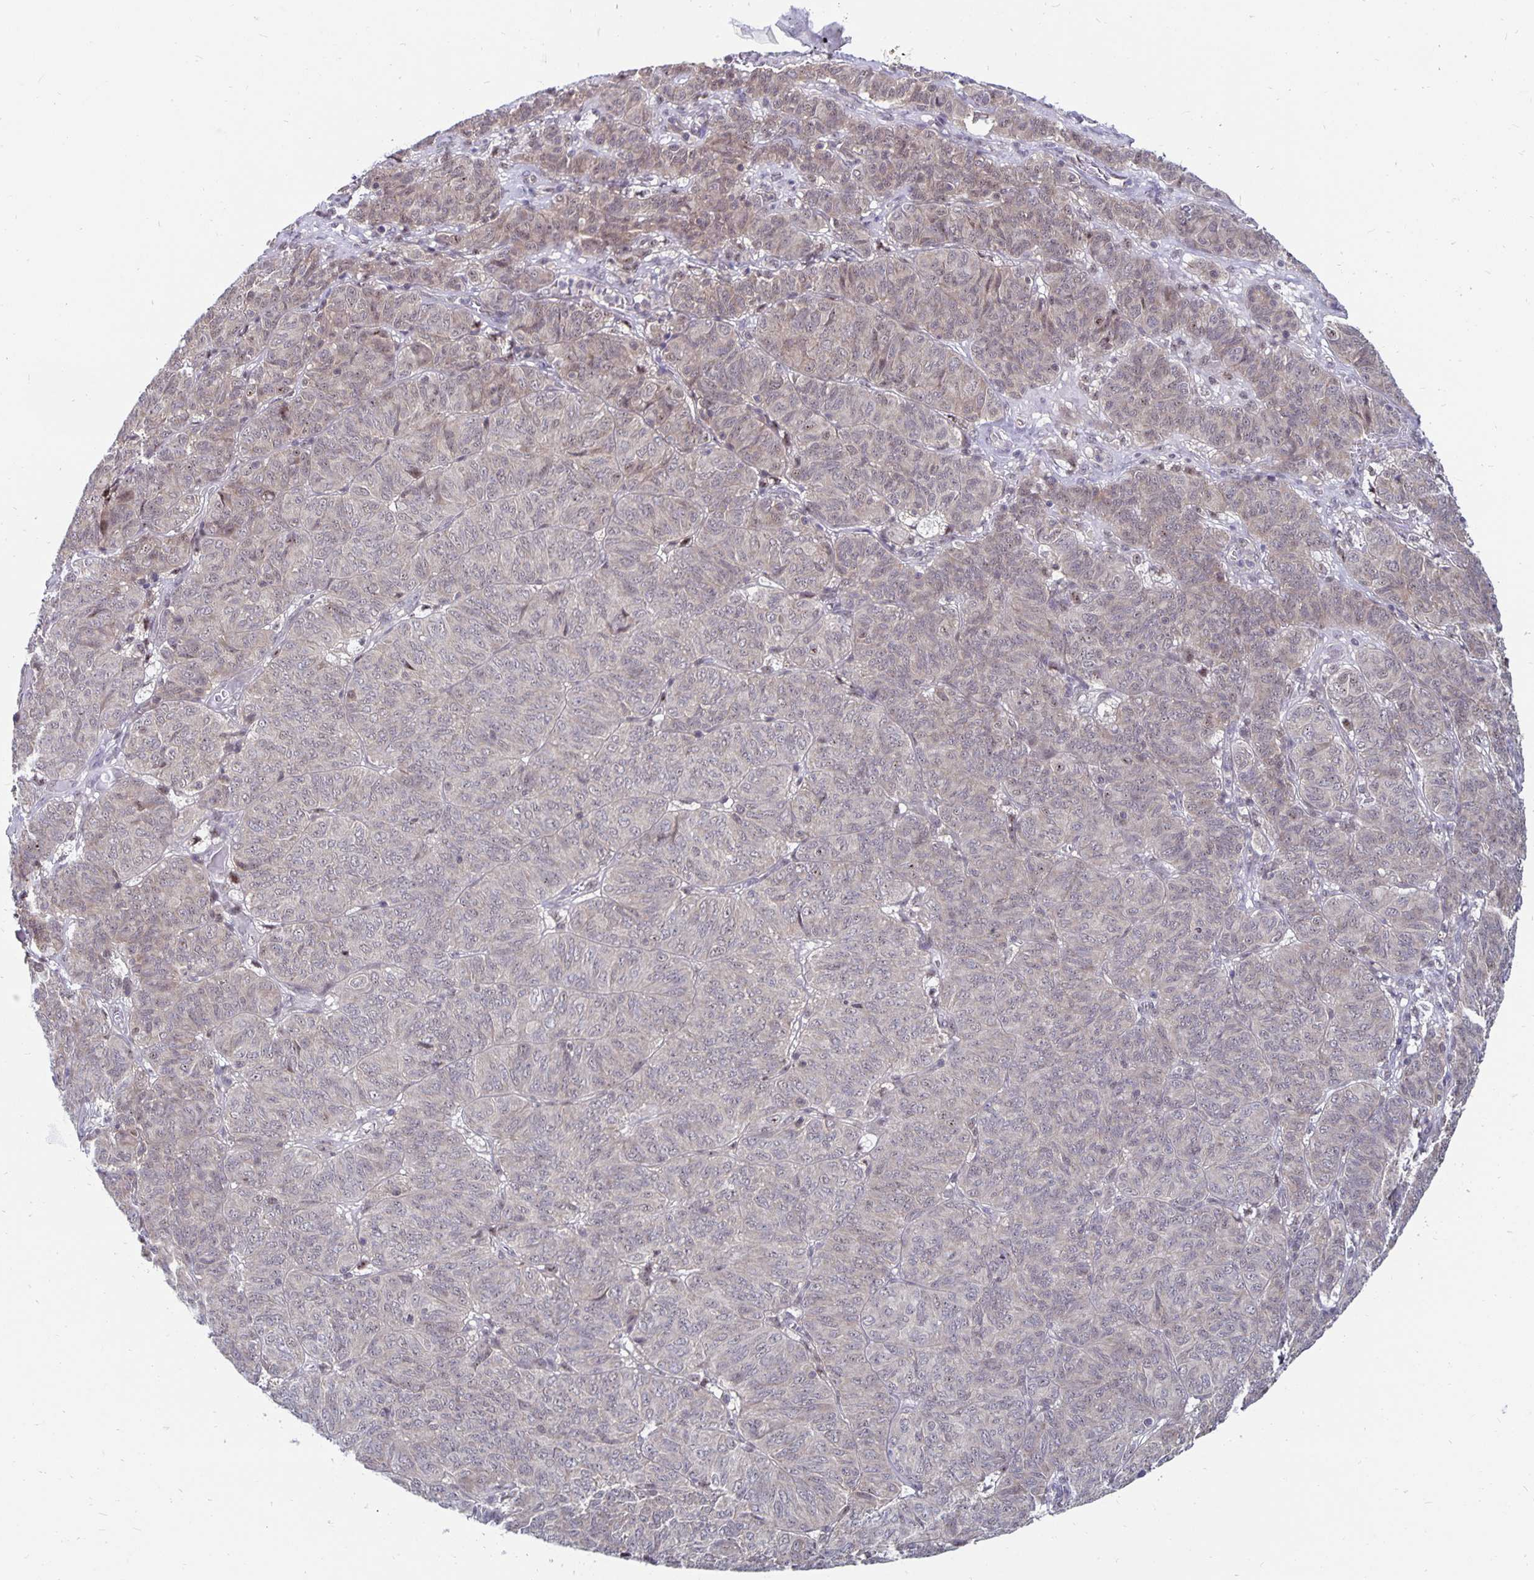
{"staining": {"intensity": "negative", "quantity": "none", "location": "none"}, "tissue": "ovarian cancer", "cell_type": "Tumor cells", "image_type": "cancer", "snomed": [{"axis": "morphology", "description": "Carcinoma, endometroid"}, {"axis": "topography", "description": "Ovary"}], "caption": "This is a histopathology image of immunohistochemistry (IHC) staining of endometroid carcinoma (ovarian), which shows no expression in tumor cells.", "gene": "EXOC6B", "patient": {"sex": "female", "age": 80}}